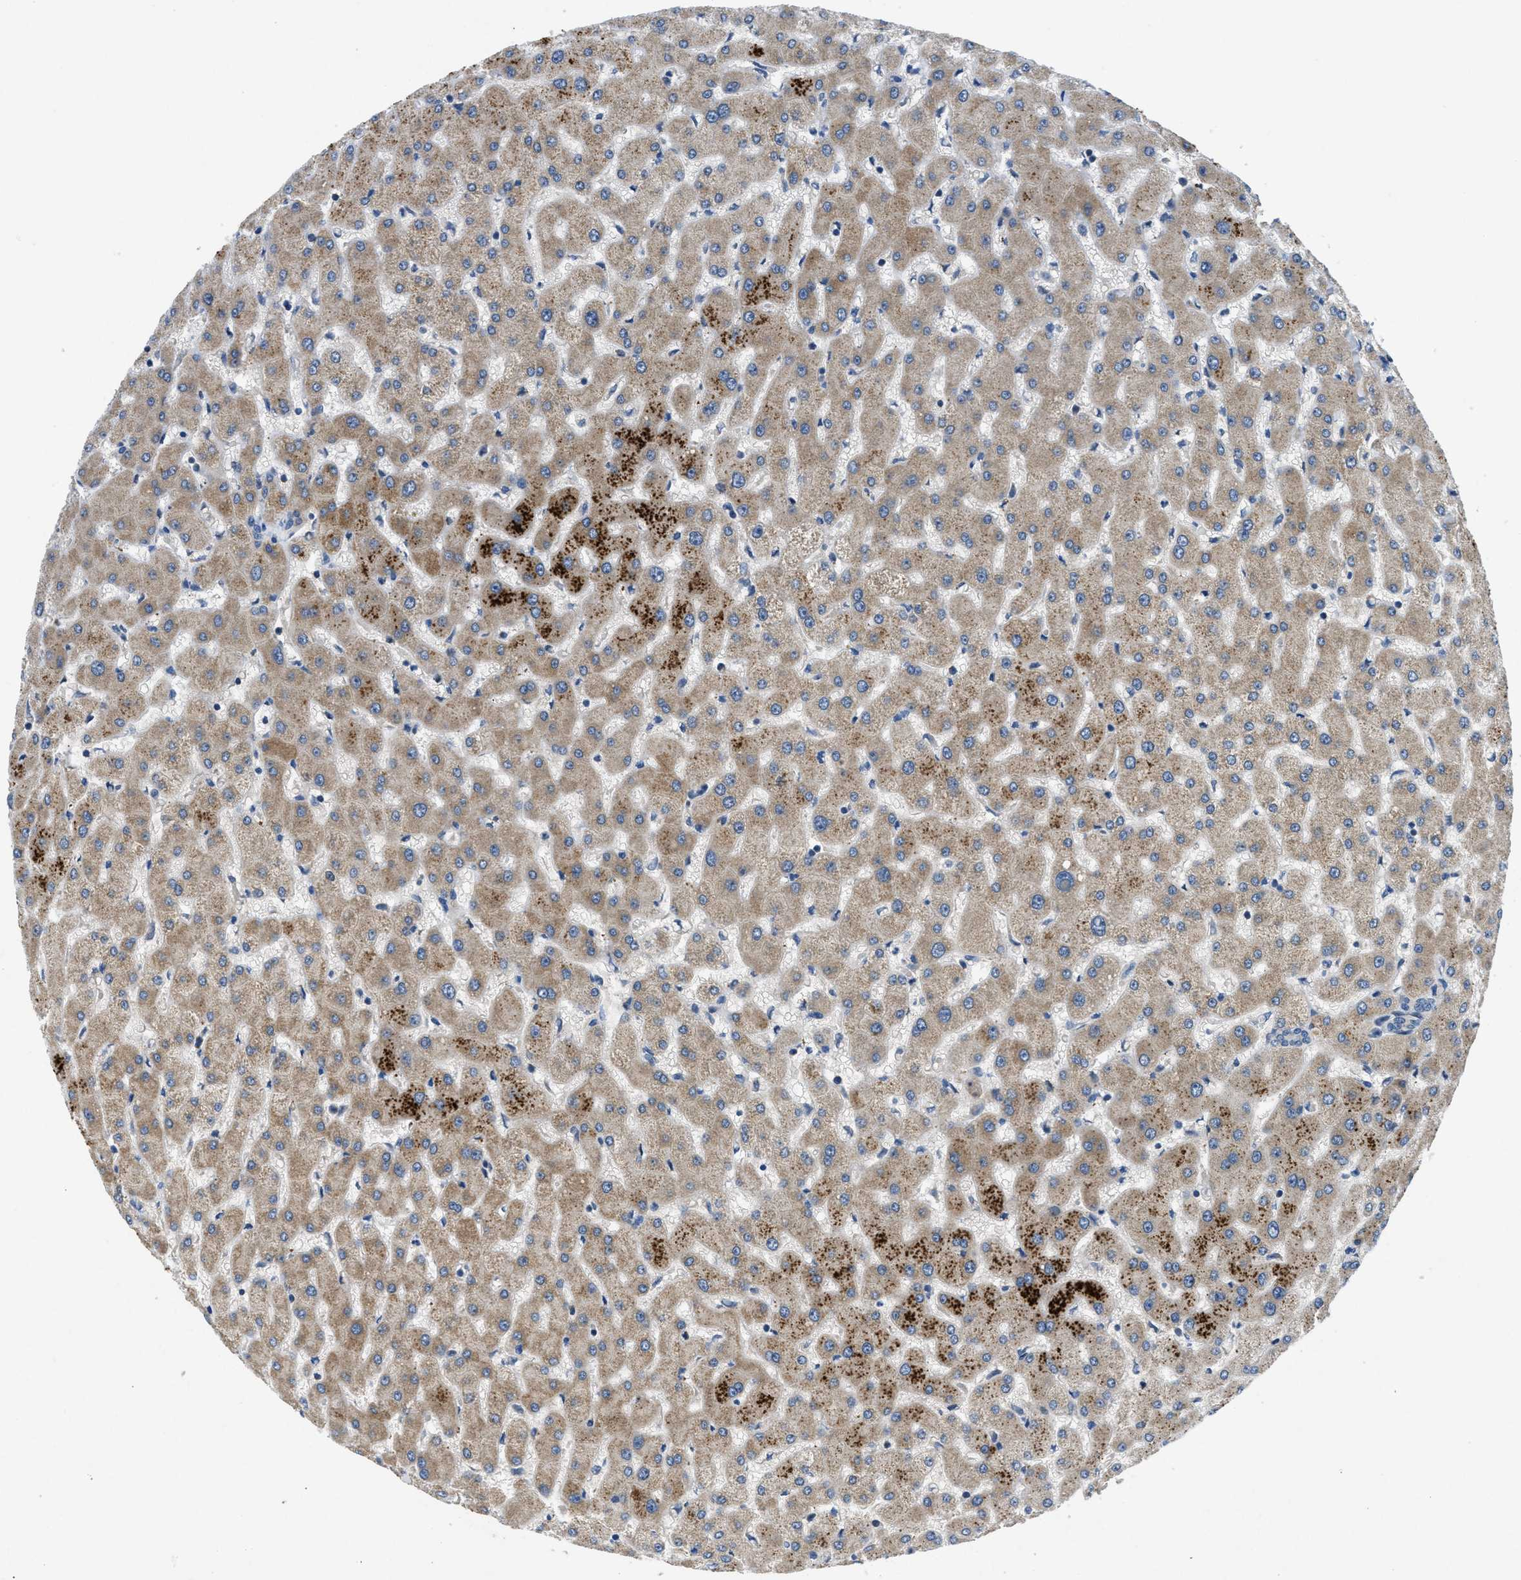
{"staining": {"intensity": "negative", "quantity": "none", "location": "none"}, "tissue": "liver", "cell_type": "Cholangiocytes", "image_type": "normal", "snomed": [{"axis": "morphology", "description": "Normal tissue, NOS"}, {"axis": "topography", "description": "Liver"}], "caption": "Protein analysis of unremarkable liver shows no significant expression in cholangiocytes. Nuclei are stained in blue.", "gene": "PNKD", "patient": {"sex": "female", "age": 63}}